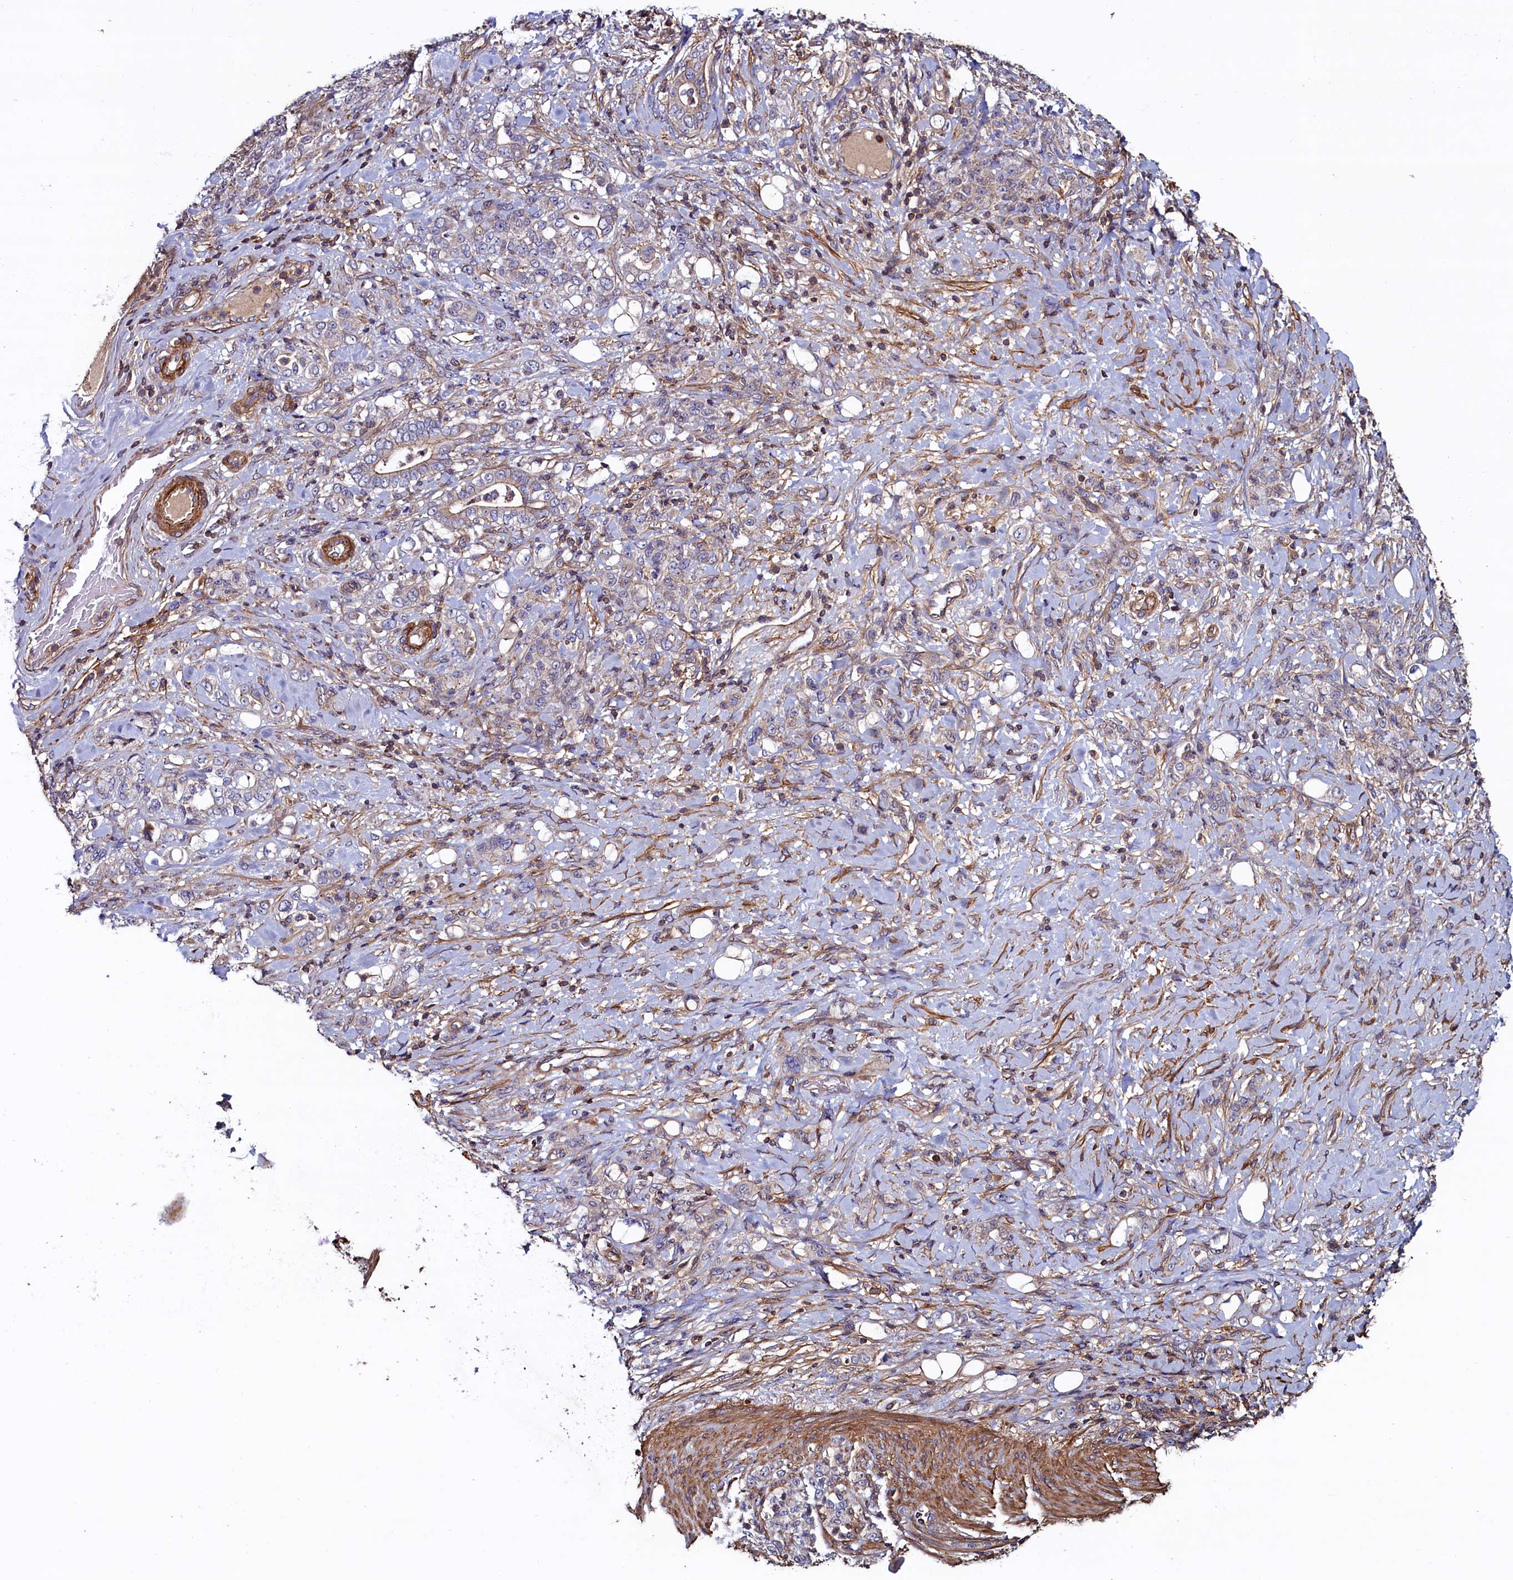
{"staining": {"intensity": "weak", "quantity": "<25%", "location": "cytoplasmic/membranous"}, "tissue": "stomach cancer", "cell_type": "Tumor cells", "image_type": "cancer", "snomed": [{"axis": "morphology", "description": "Adenocarcinoma, NOS"}, {"axis": "topography", "description": "Stomach"}], "caption": "Immunohistochemistry (IHC) micrograph of human stomach adenocarcinoma stained for a protein (brown), which shows no staining in tumor cells.", "gene": "DUOXA1", "patient": {"sex": "female", "age": 79}}